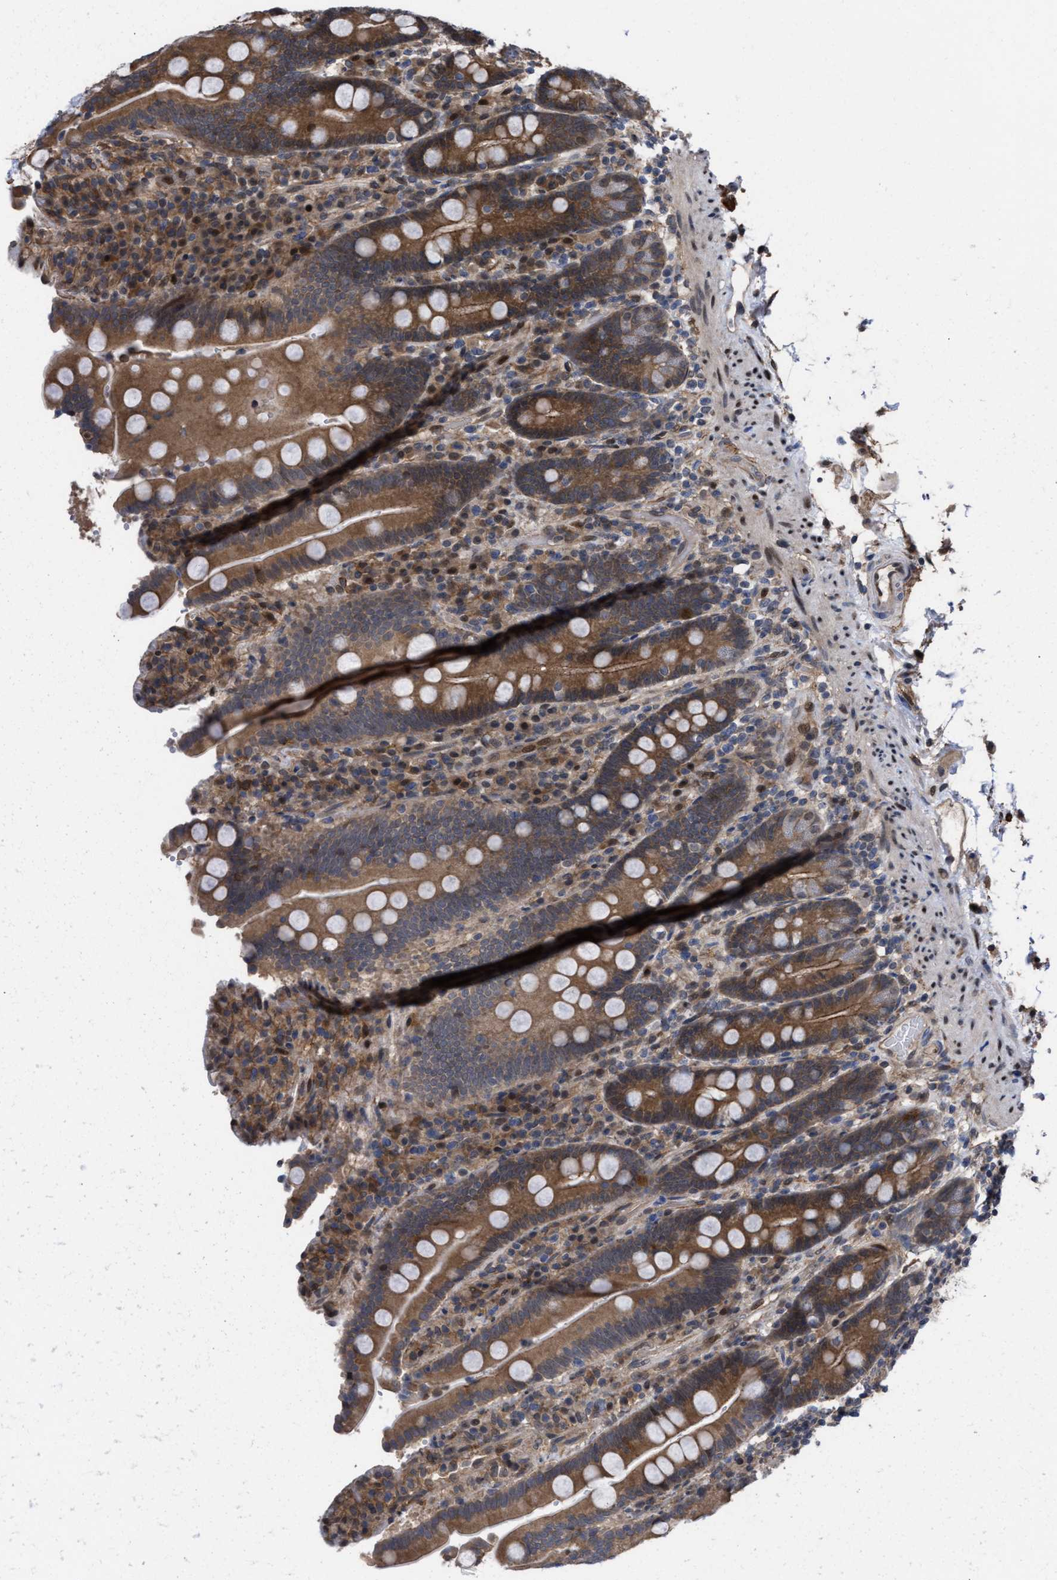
{"staining": {"intensity": "moderate", "quantity": ">75%", "location": "cytoplasmic/membranous"}, "tissue": "duodenum", "cell_type": "Glandular cells", "image_type": "normal", "snomed": [{"axis": "morphology", "description": "Normal tissue, NOS"}, {"axis": "topography", "description": "Small intestine, NOS"}], "caption": "Brown immunohistochemical staining in unremarkable human duodenum exhibits moderate cytoplasmic/membranous positivity in about >75% of glandular cells.", "gene": "TP53BP2", "patient": {"sex": "female", "age": 71}}